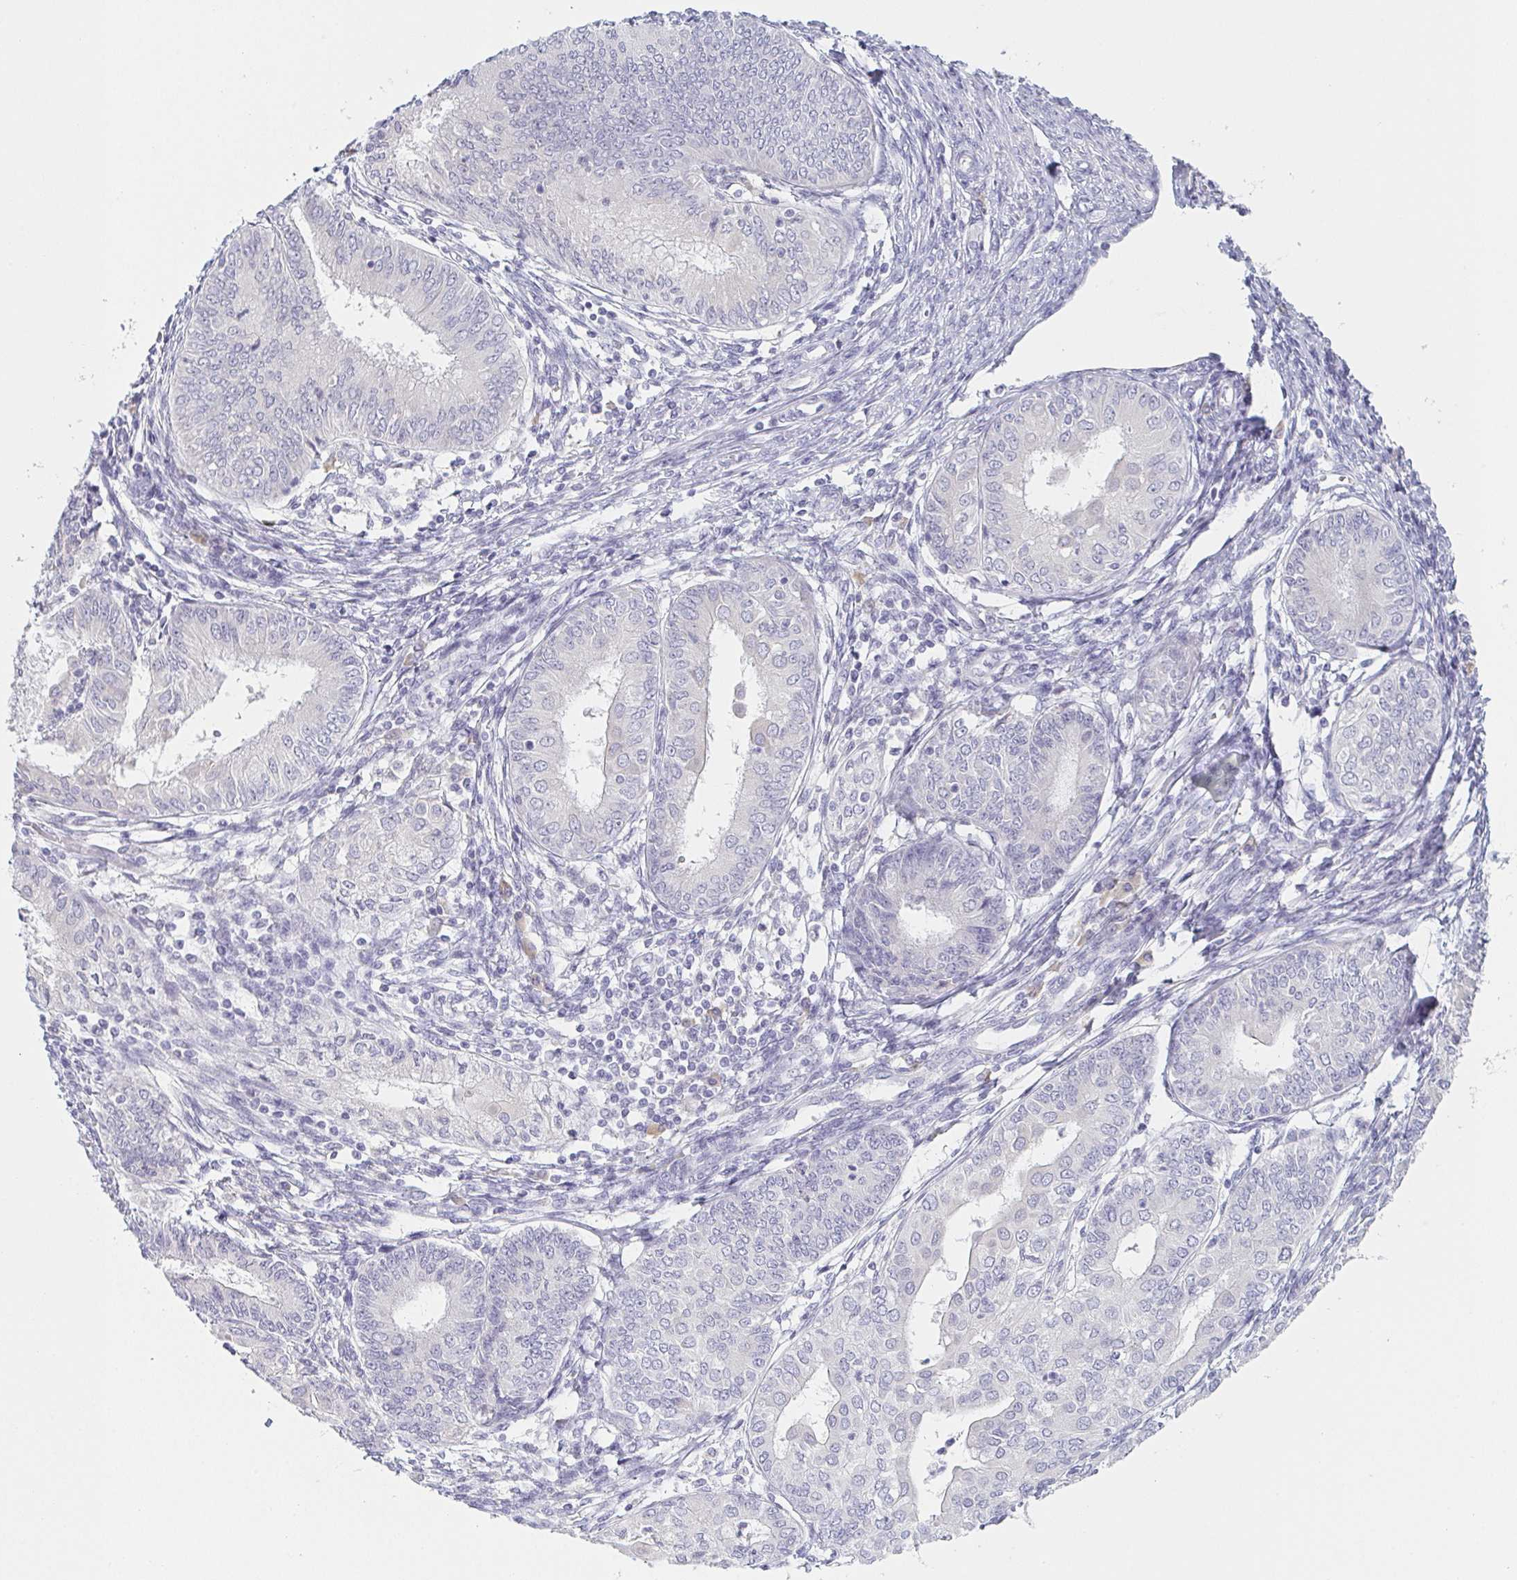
{"staining": {"intensity": "negative", "quantity": "none", "location": "none"}, "tissue": "endometrial cancer", "cell_type": "Tumor cells", "image_type": "cancer", "snomed": [{"axis": "morphology", "description": "Adenocarcinoma, NOS"}, {"axis": "topography", "description": "Endometrium"}], "caption": "Human endometrial adenocarcinoma stained for a protein using immunohistochemistry demonstrates no expression in tumor cells.", "gene": "PRR27", "patient": {"sex": "female", "age": 68}}